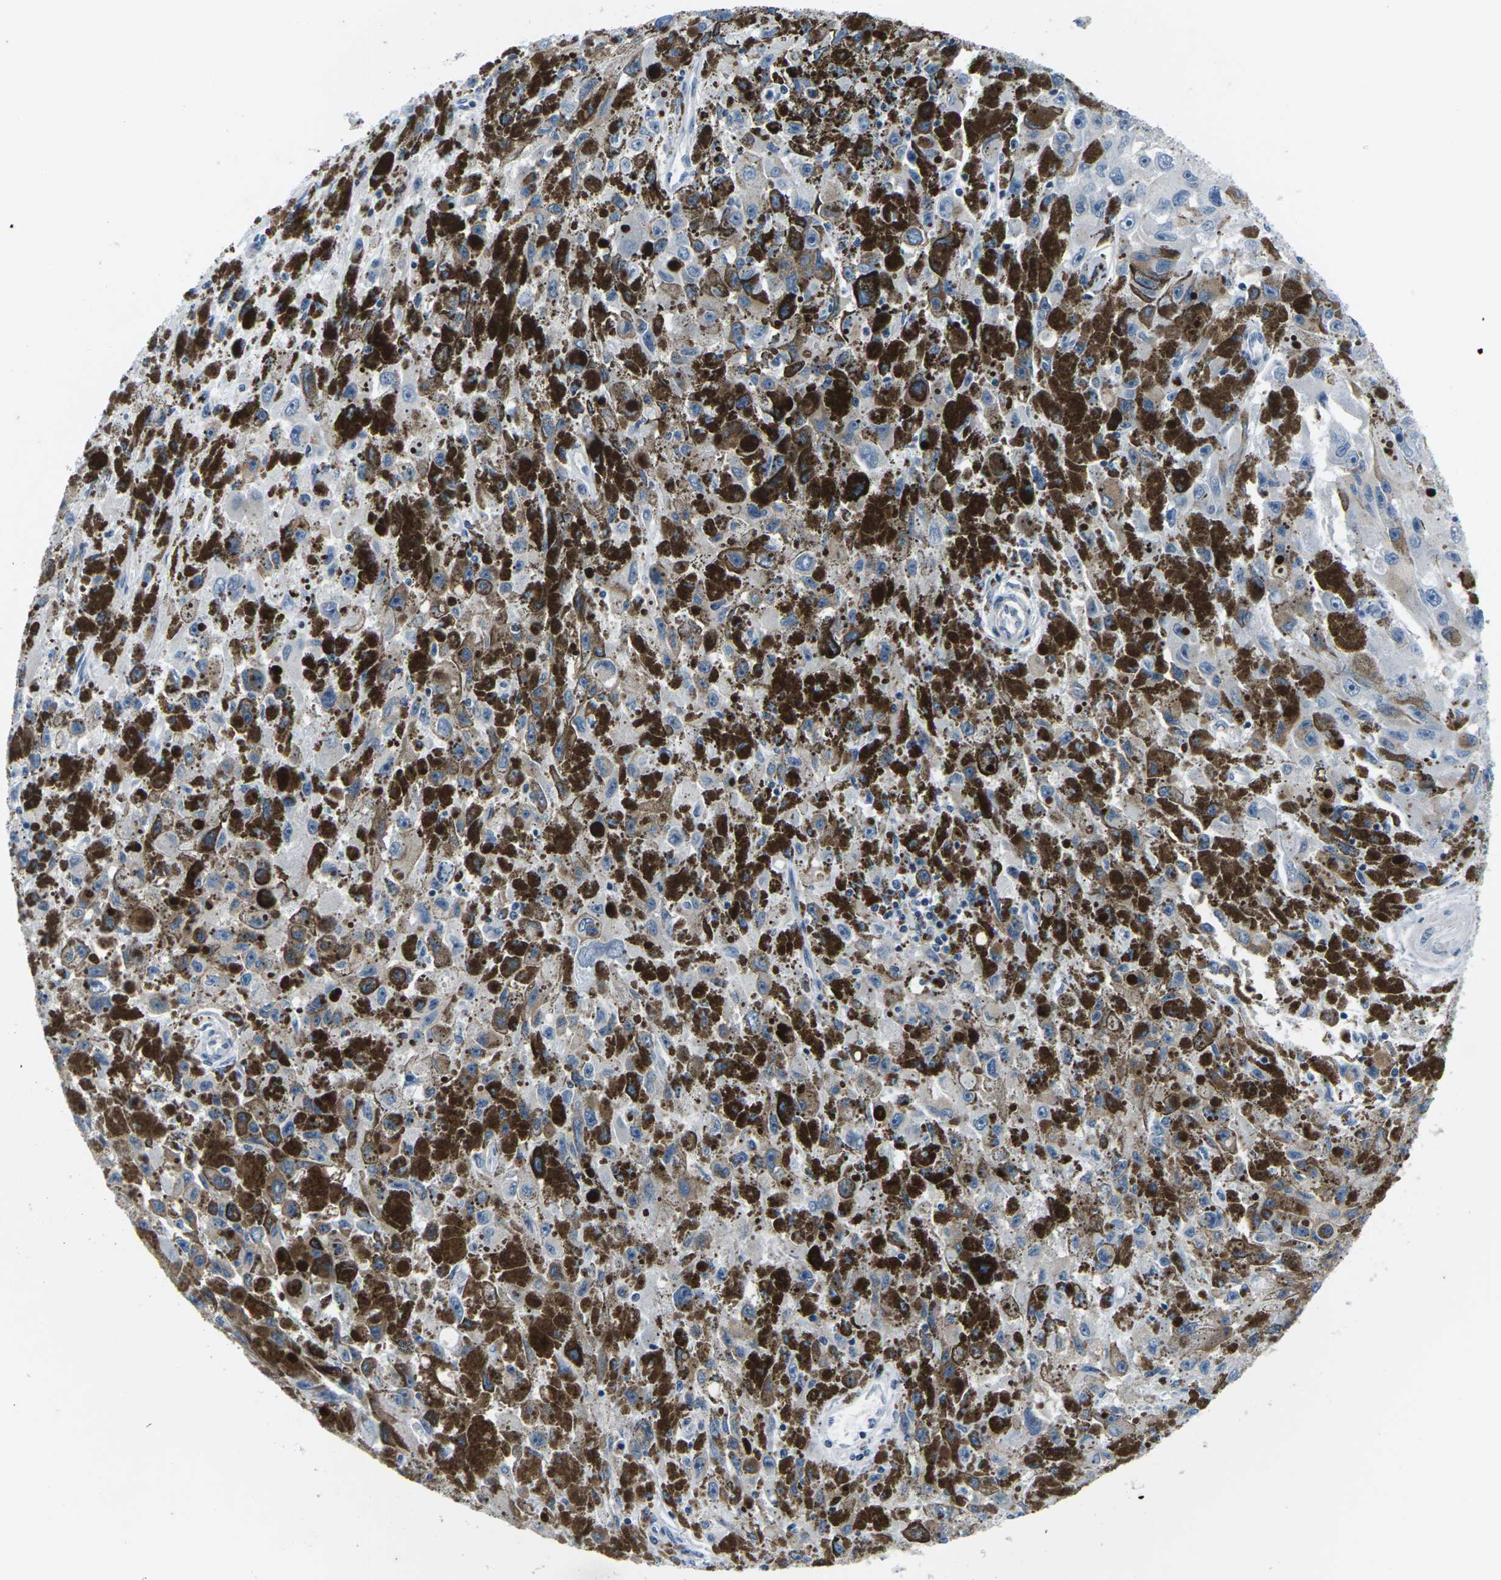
{"staining": {"intensity": "weak", "quantity": "25%-75%", "location": "cytoplasmic/membranous"}, "tissue": "melanoma", "cell_type": "Tumor cells", "image_type": "cancer", "snomed": [{"axis": "morphology", "description": "Malignant melanoma, NOS"}, {"axis": "topography", "description": "Skin"}], "caption": "An image of malignant melanoma stained for a protein shows weak cytoplasmic/membranous brown staining in tumor cells.", "gene": "UMOD", "patient": {"sex": "female", "age": 104}}